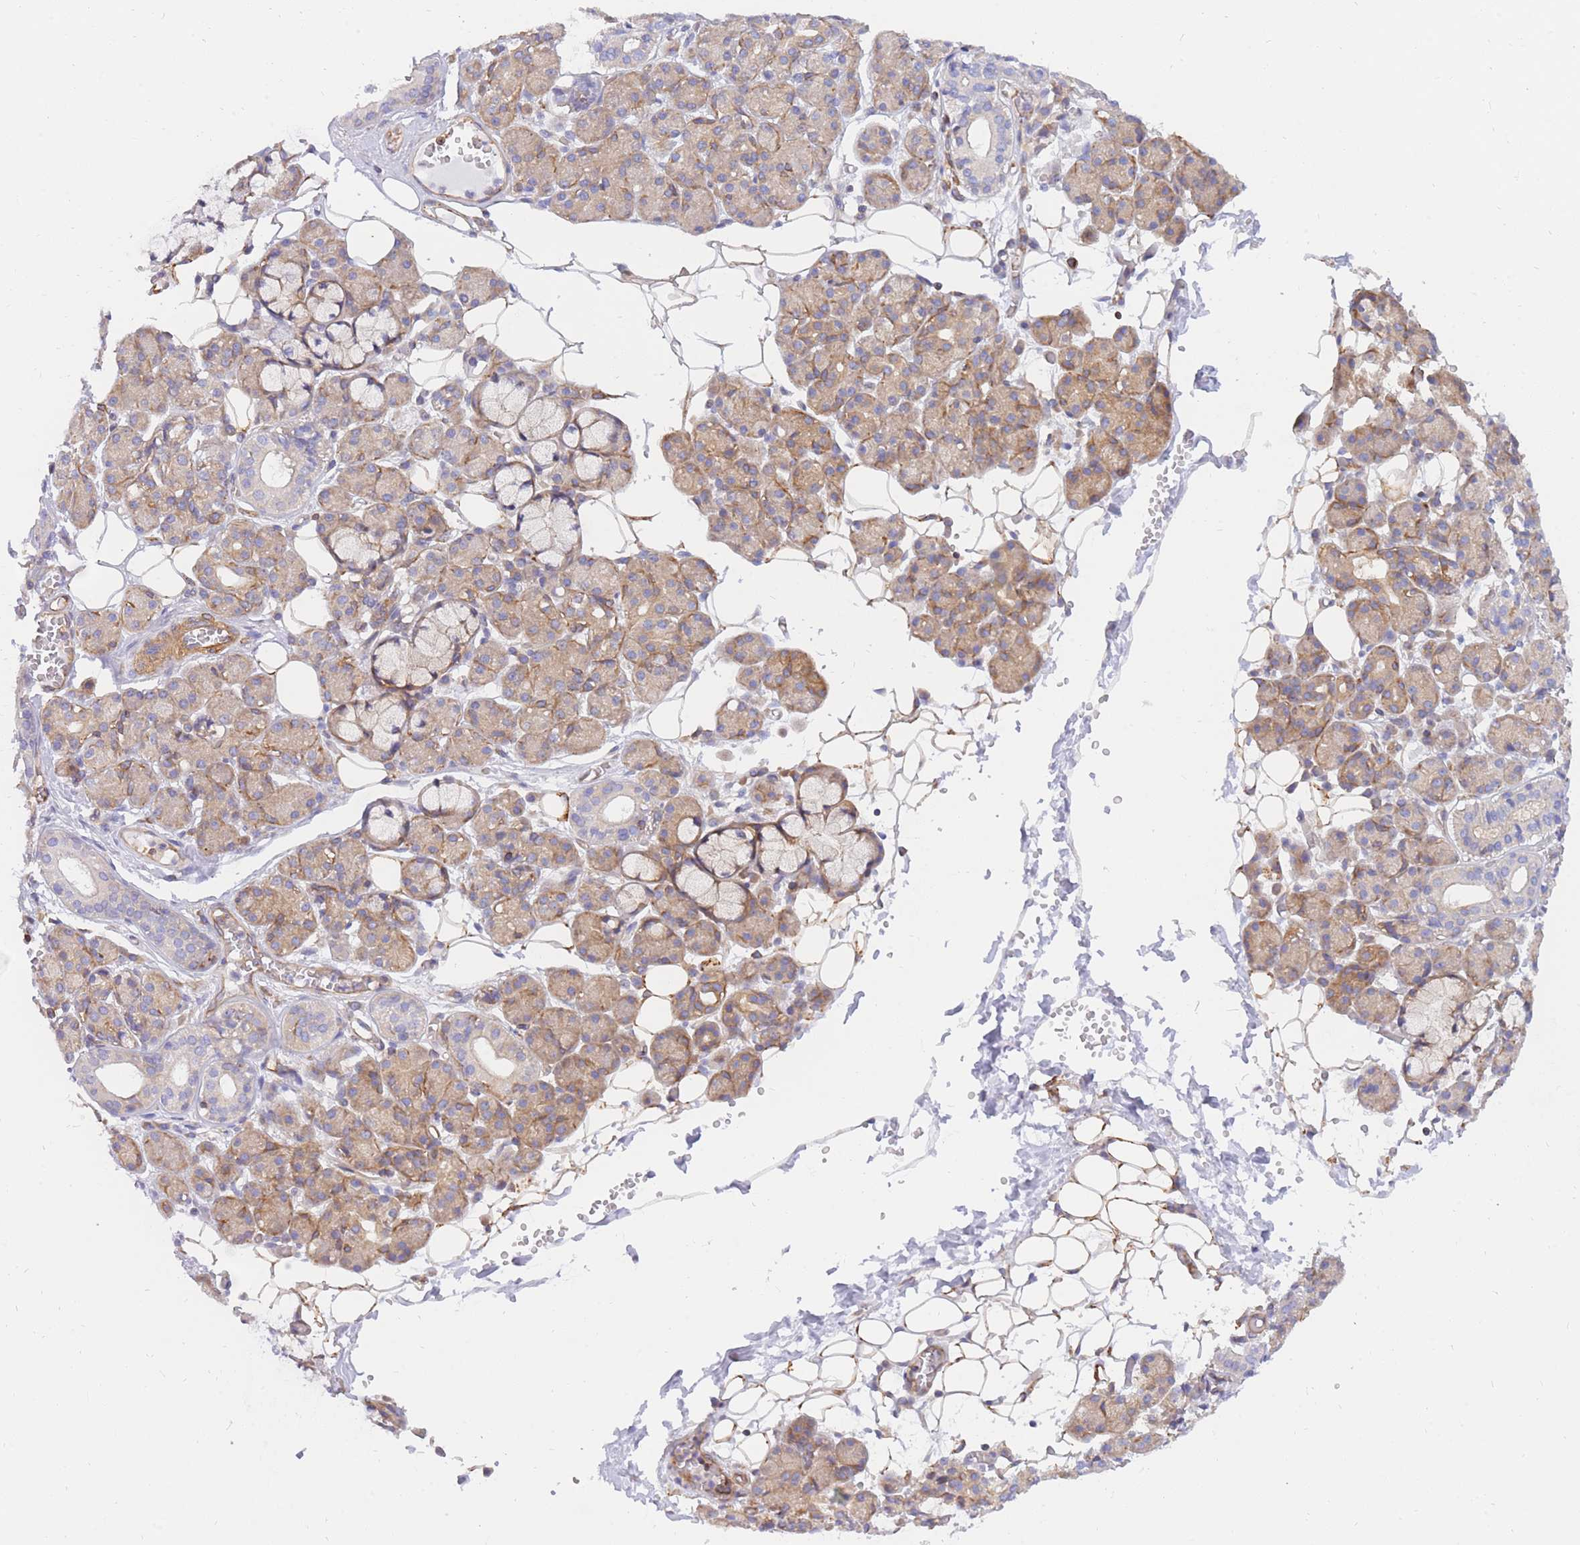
{"staining": {"intensity": "moderate", "quantity": "25%-75%", "location": "cytoplasmic/membranous"}, "tissue": "salivary gland", "cell_type": "Glandular cells", "image_type": "normal", "snomed": [{"axis": "morphology", "description": "Normal tissue, NOS"}, {"axis": "topography", "description": "Salivary gland"}], "caption": "A histopathology image of salivary gland stained for a protein exhibits moderate cytoplasmic/membranous brown staining in glandular cells. (DAB (3,3'-diaminobenzidine) = brown stain, brightfield microscopy at high magnification).", "gene": "REM1", "patient": {"sex": "male", "age": 63}}